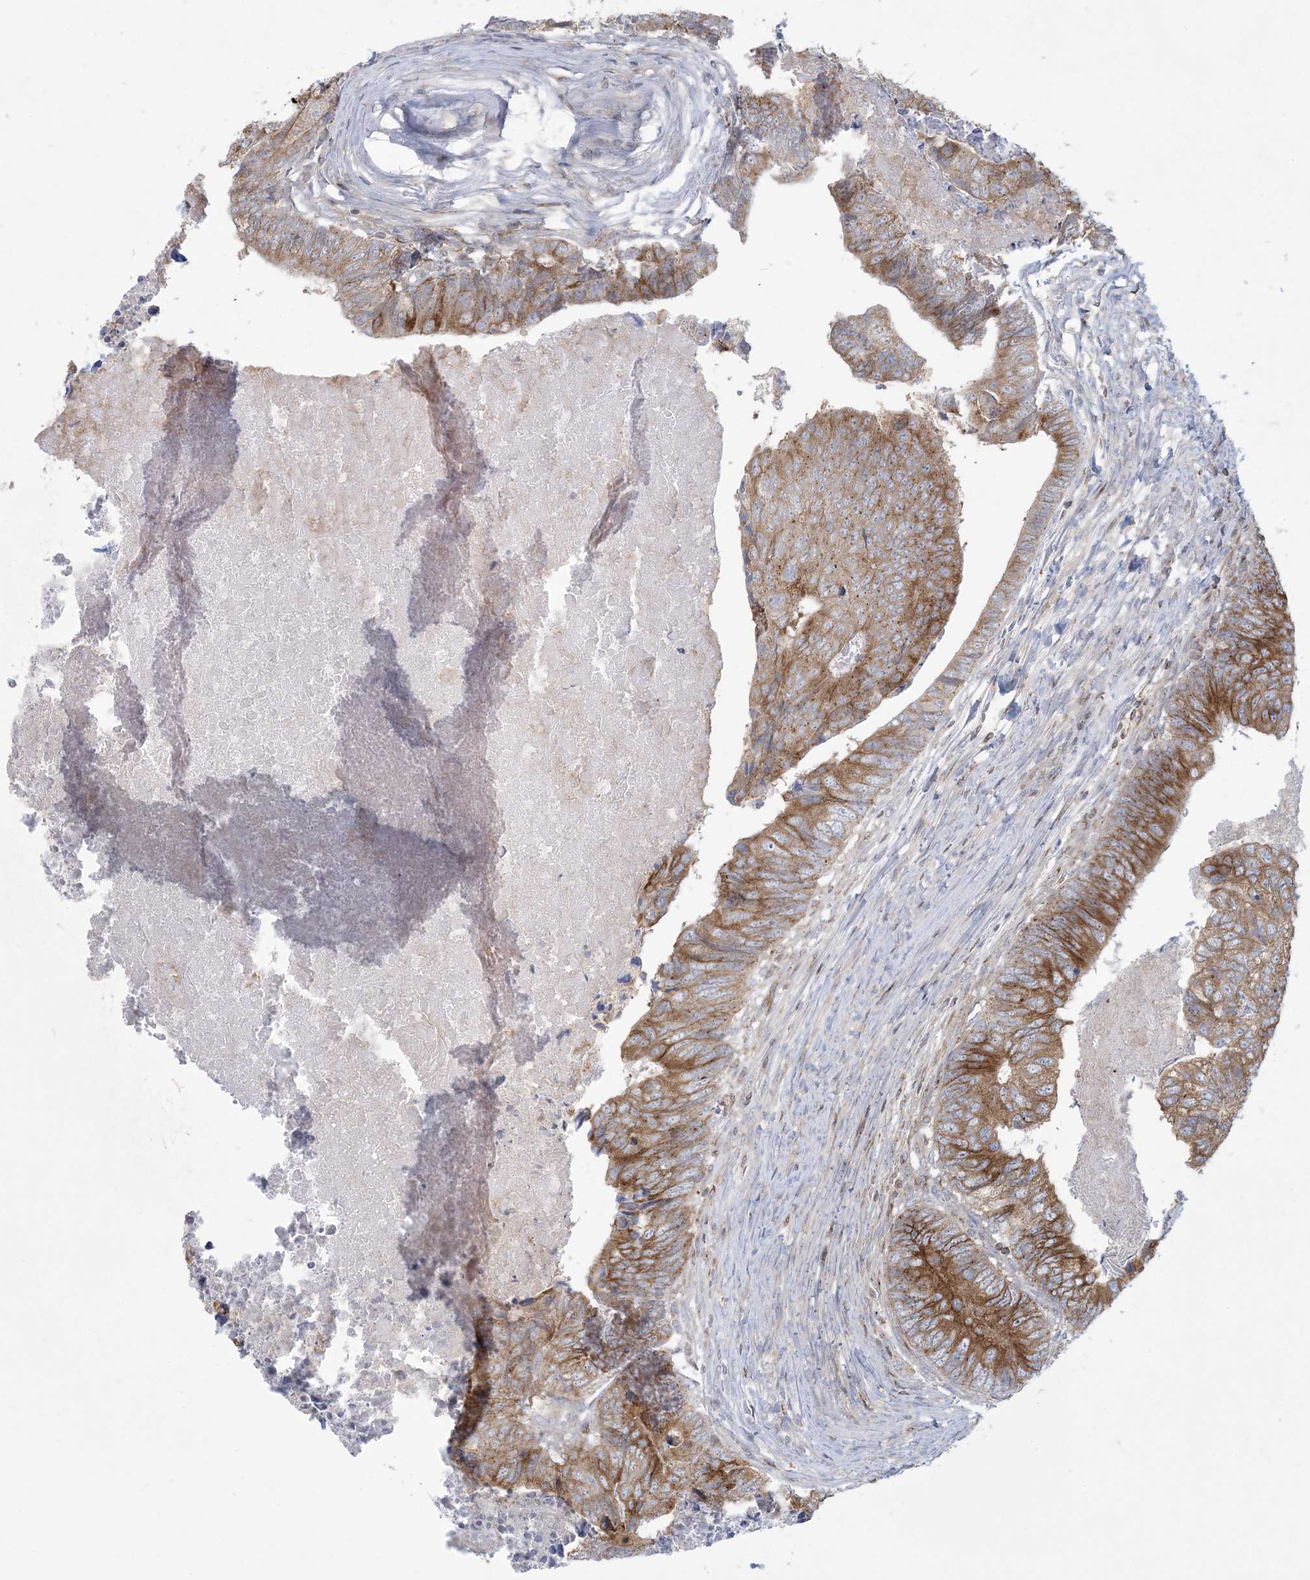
{"staining": {"intensity": "moderate", "quantity": ">75%", "location": "cytoplasmic/membranous"}, "tissue": "colorectal cancer", "cell_type": "Tumor cells", "image_type": "cancer", "snomed": [{"axis": "morphology", "description": "Adenocarcinoma, NOS"}, {"axis": "topography", "description": "Colon"}], "caption": "Immunohistochemical staining of colorectal adenocarcinoma demonstrates medium levels of moderate cytoplasmic/membranous protein expression in about >75% of tumor cells.", "gene": "SLAMF9", "patient": {"sex": "female", "age": 67}}